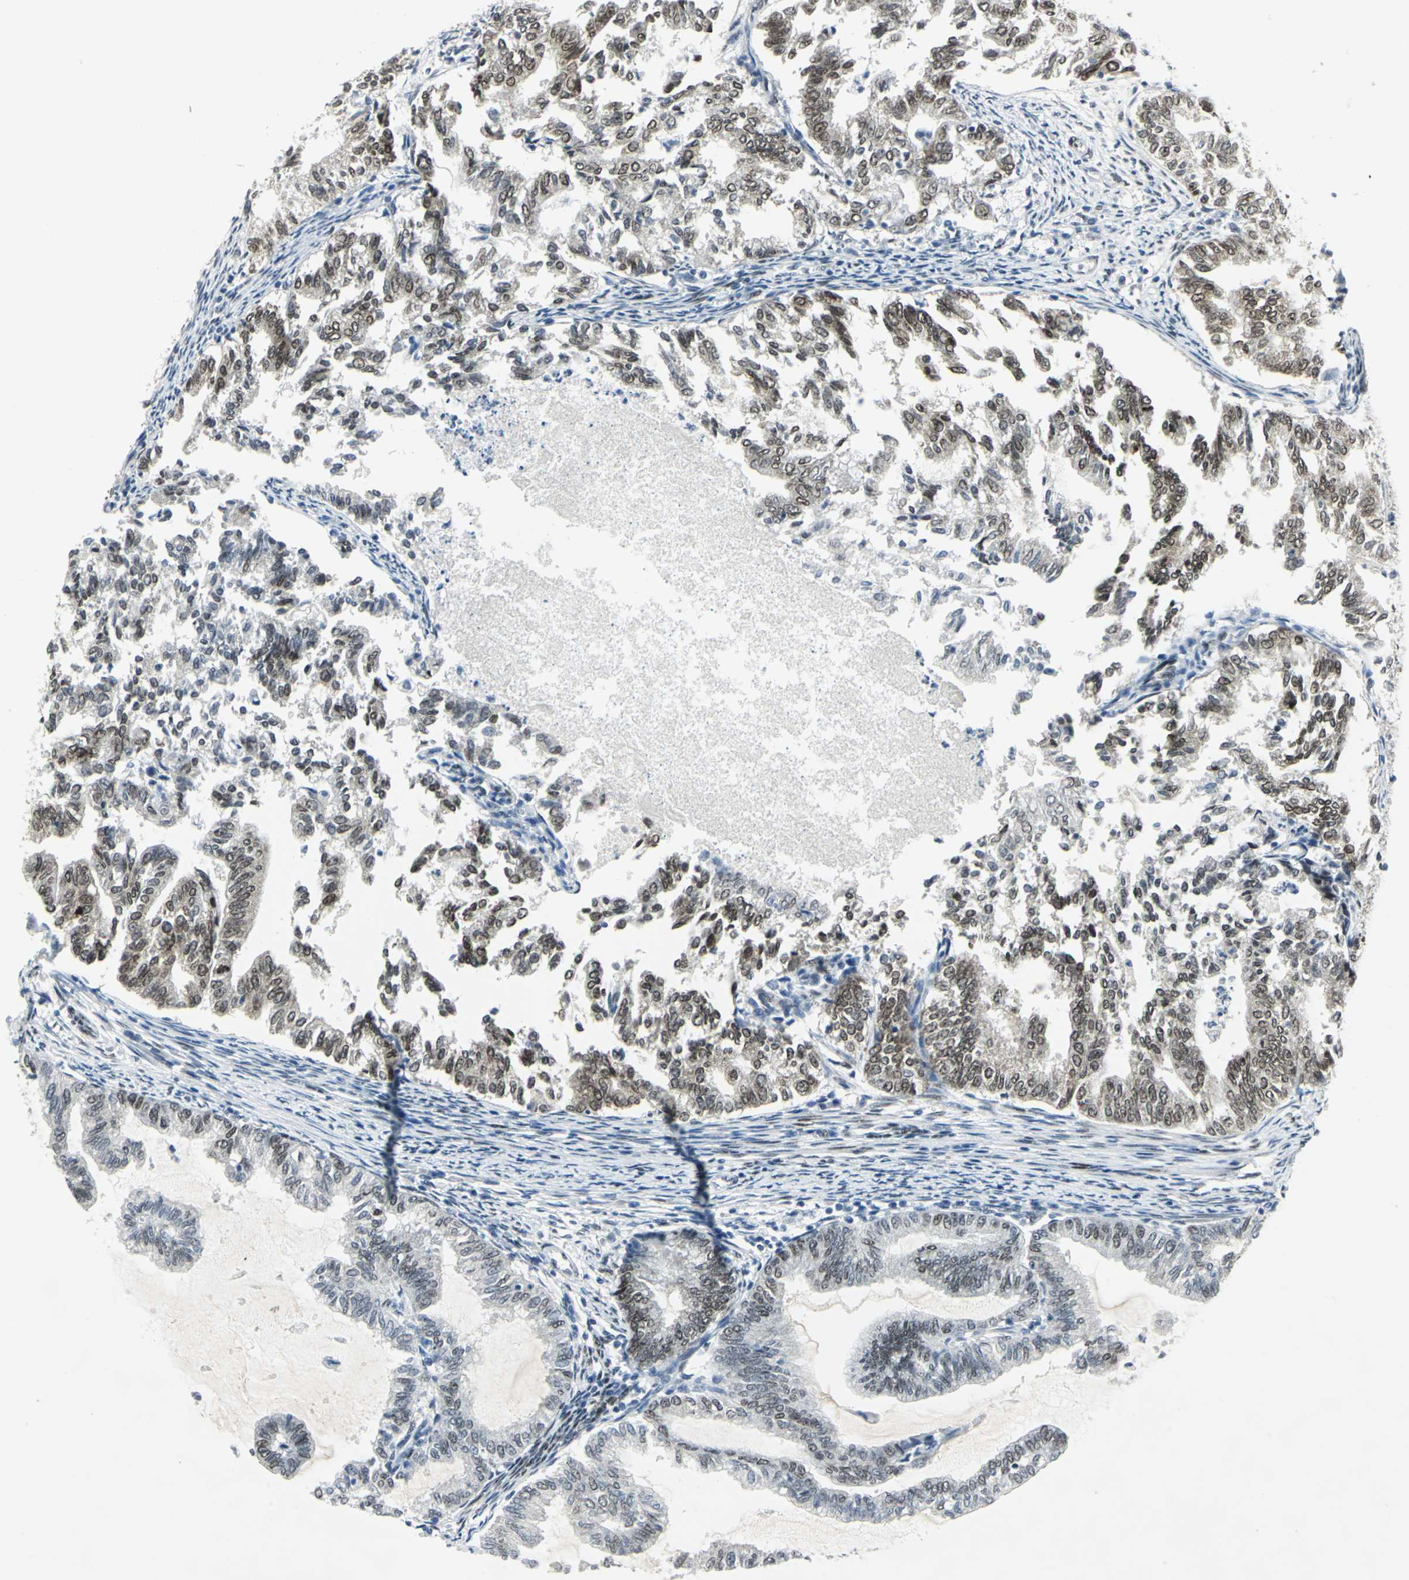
{"staining": {"intensity": "moderate", "quantity": ">75%", "location": "nuclear"}, "tissue": "endometrial cancer", "cell_type": "Tumor cells", "image_type": "cancer", "snomed": [{"axis": "morphology", "description": "Adenocarcinoma, NOS"}, {"axis": "topography", "description": "Endometrium"}], "caption": "The photomicrograph shows a brown stain indicating the presence of a protein in the nuclear of tumor cells in endometrial cancer. (DAB IHC with brightfield microscopy, high magnification).", "gene": "MEIS2", "patient": {"sex": "female", "age": 79}}